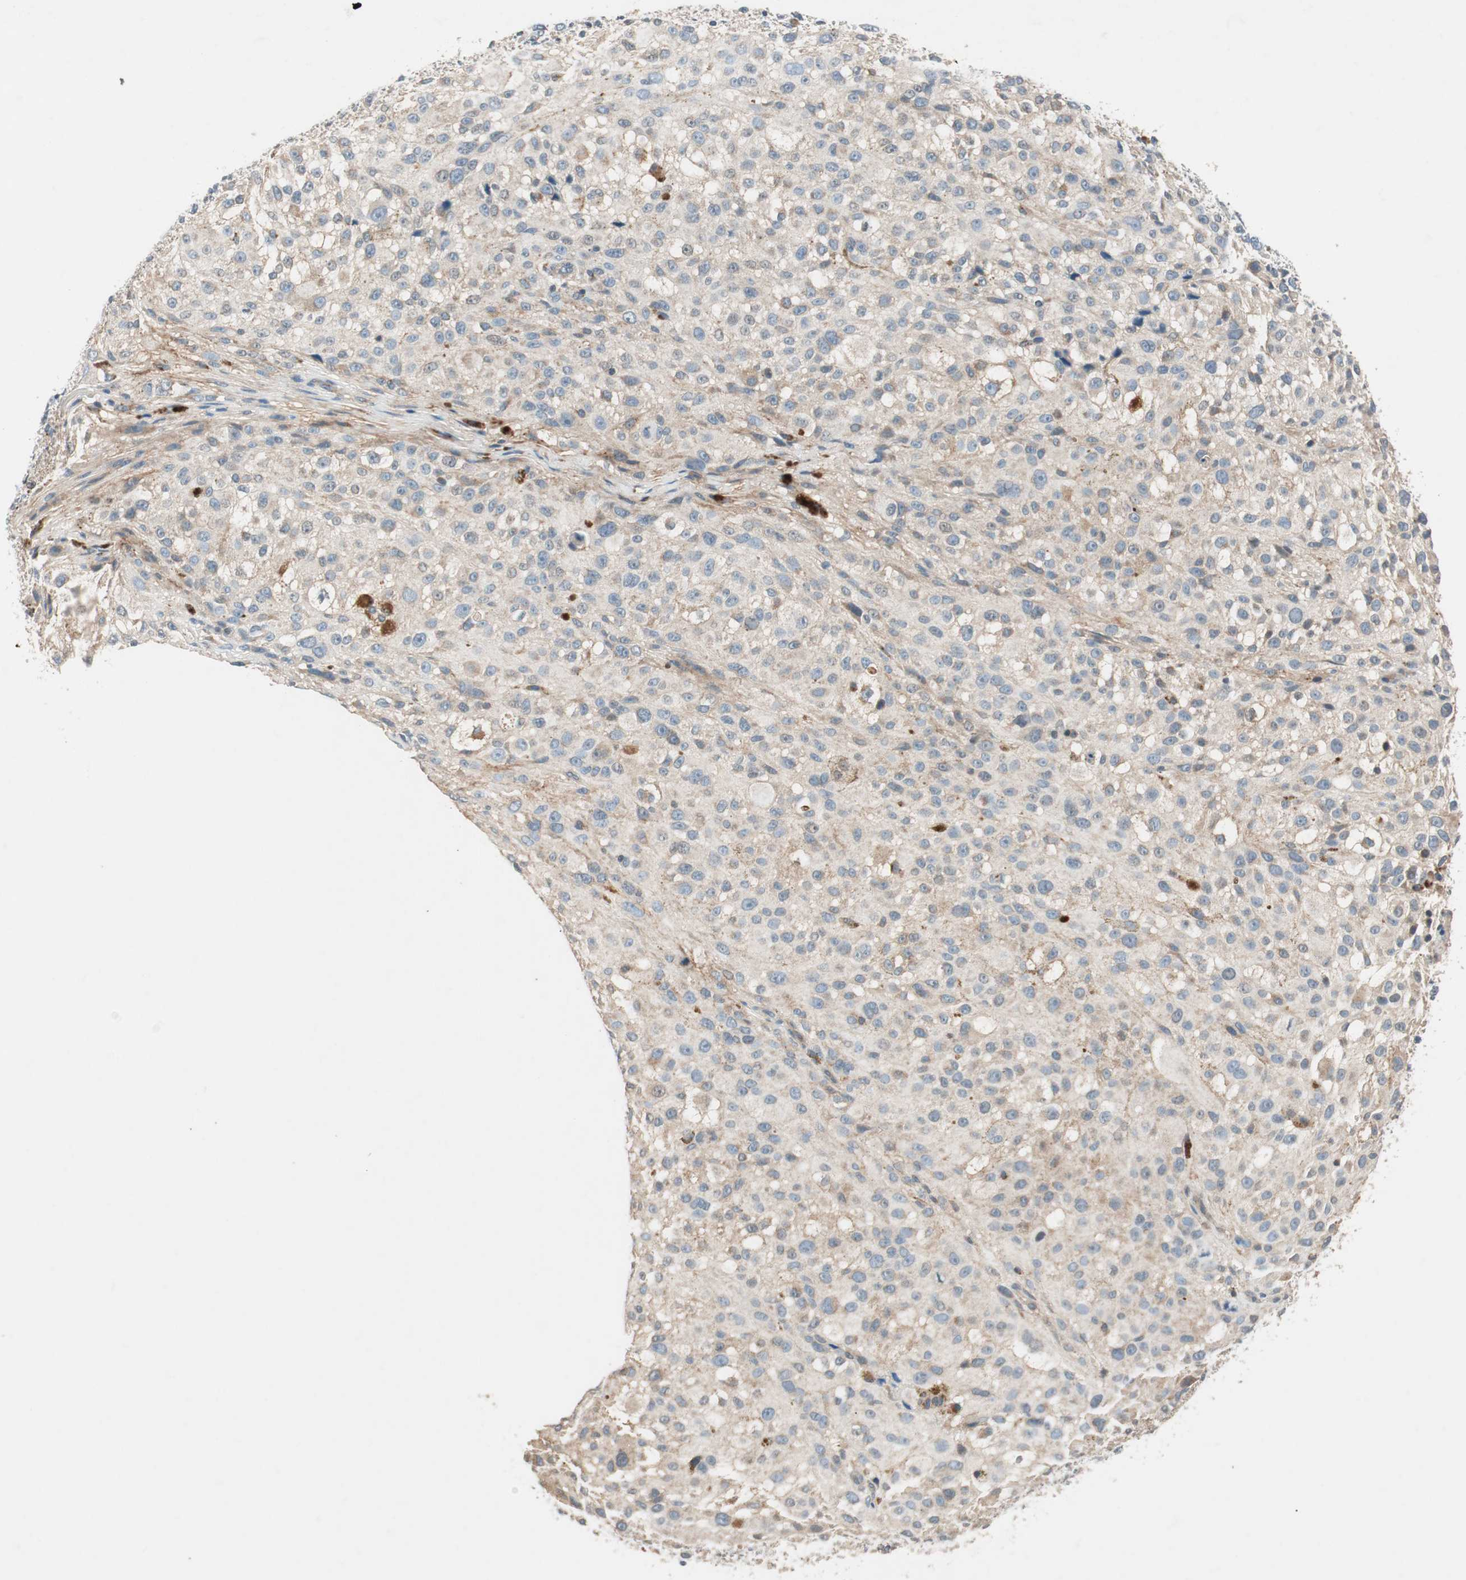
{"staining": {"intensity": "weak", "quantity": "<25%", "location": "cytoplasmic/membranous"}, "tissue": "melanoma", "cell_type": "Tumor cells", "image_type": "cancer", "snomed": [{"axis": "morphology", "description": "Necrosis, NOS"}, {"axis": "morphology", "description": "Malignant melanoma, NOS"}, {"axis": "topography", "description": "Skin"}], "caption": "This photomicrograph is of malignant melanoma stained with immunohistochemistry to label a protein in brown with the nuclei are counter-stained blue. There is no expression in tumor cells.", "gene": "HPN", "patient": {"sex": "female", "age": 87}}